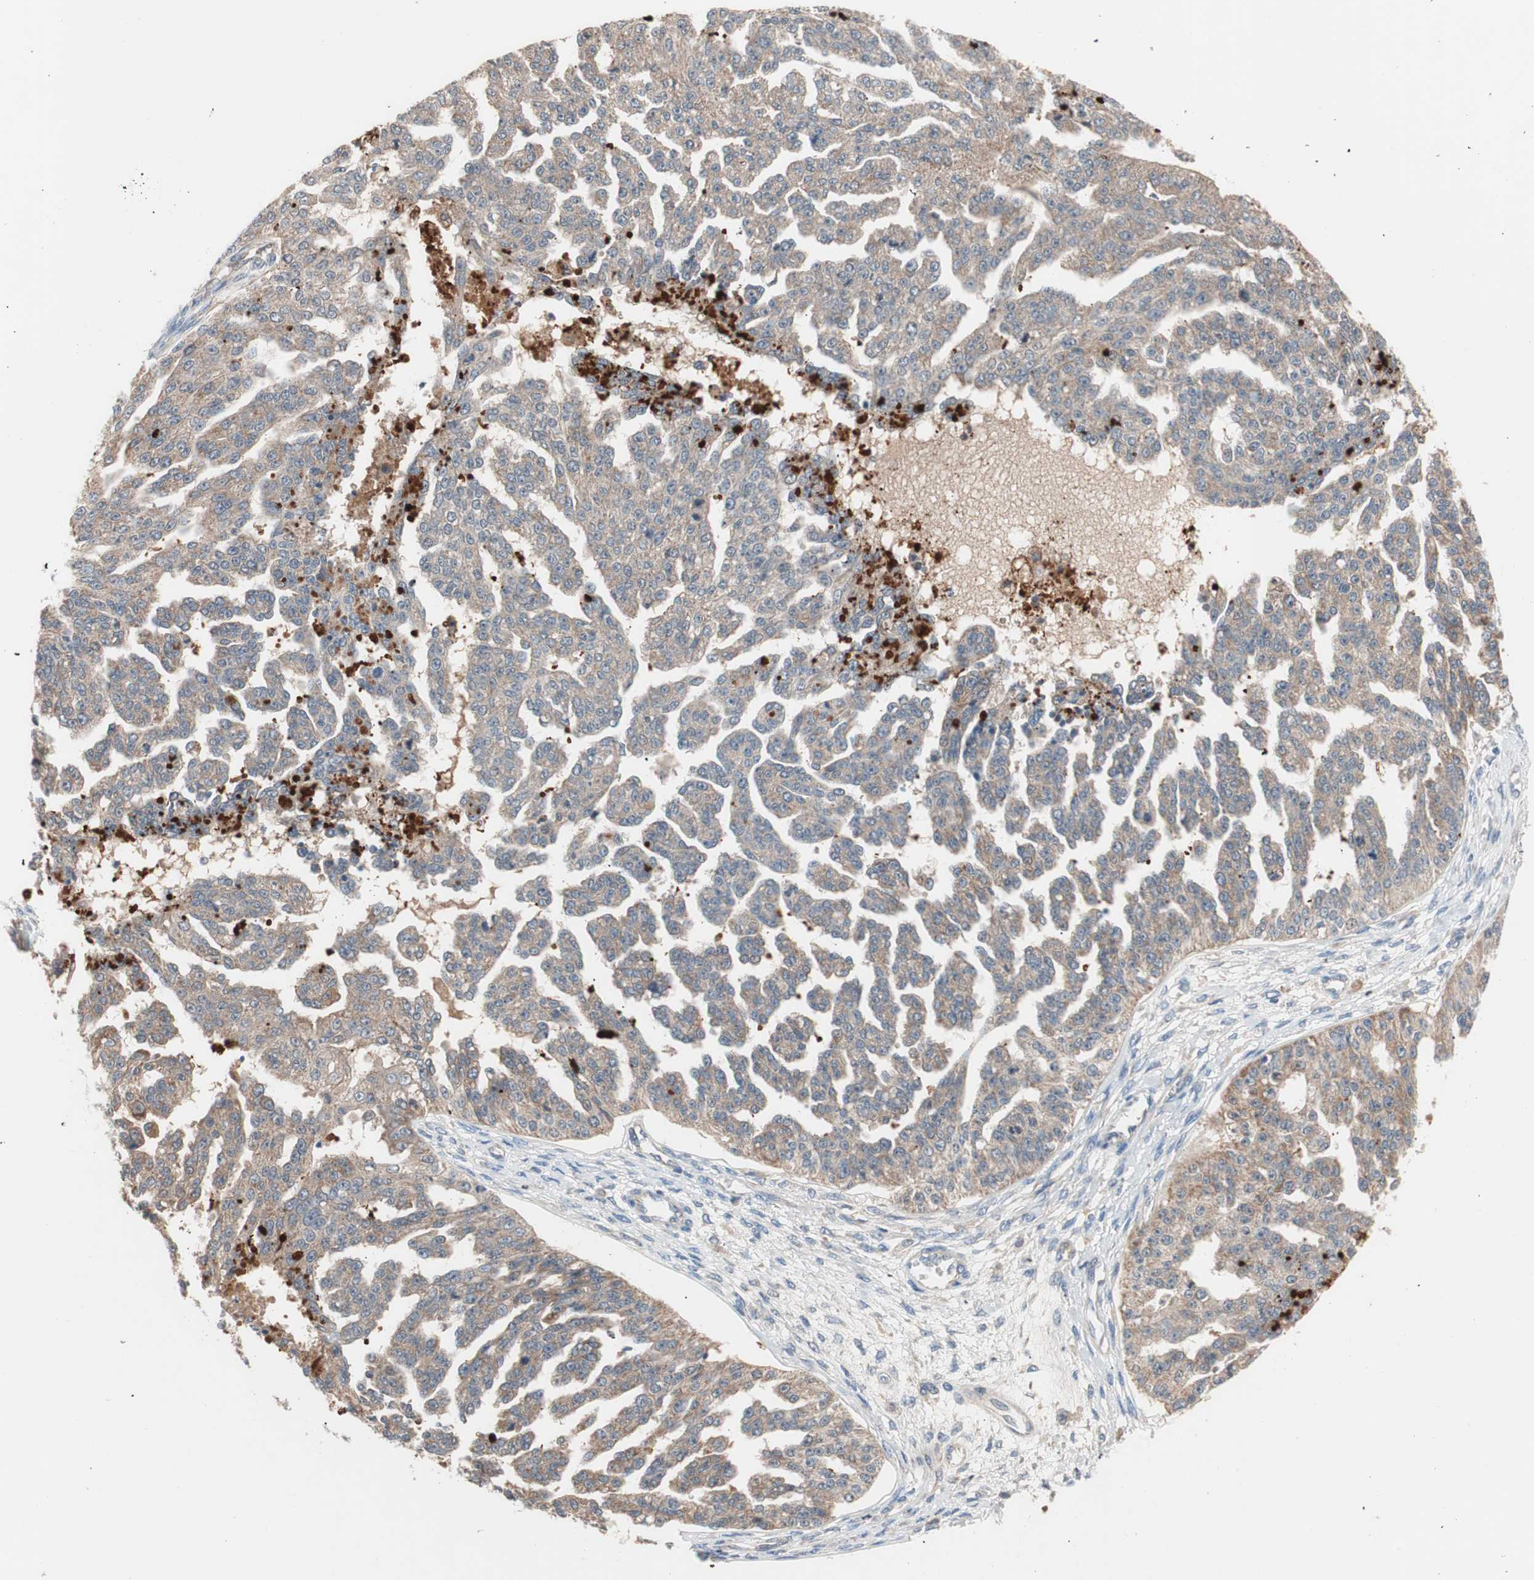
{"staining": {"intensity": "moderate", "quantity": ">75%", "location": "cytoplasmic/membranous"}, "tissue": "ovarian cancer", "cell_type": "Tumor cells", "image_type": "cancer", "snomed": [{"axis": "morphology", "description": "Cystadenocarcinoma, serous, NOS"}, {"axis": "topography", "description": "Ovary"}], "caption": "A medium amount of moderate cytoplasmic/membranous staining is seen in approximately >75% of tumor cells in ovarian serous cystadenocarcinoma tissue.", "gene": "HMBS", "patient": {"sex": "female", "age": 58}}